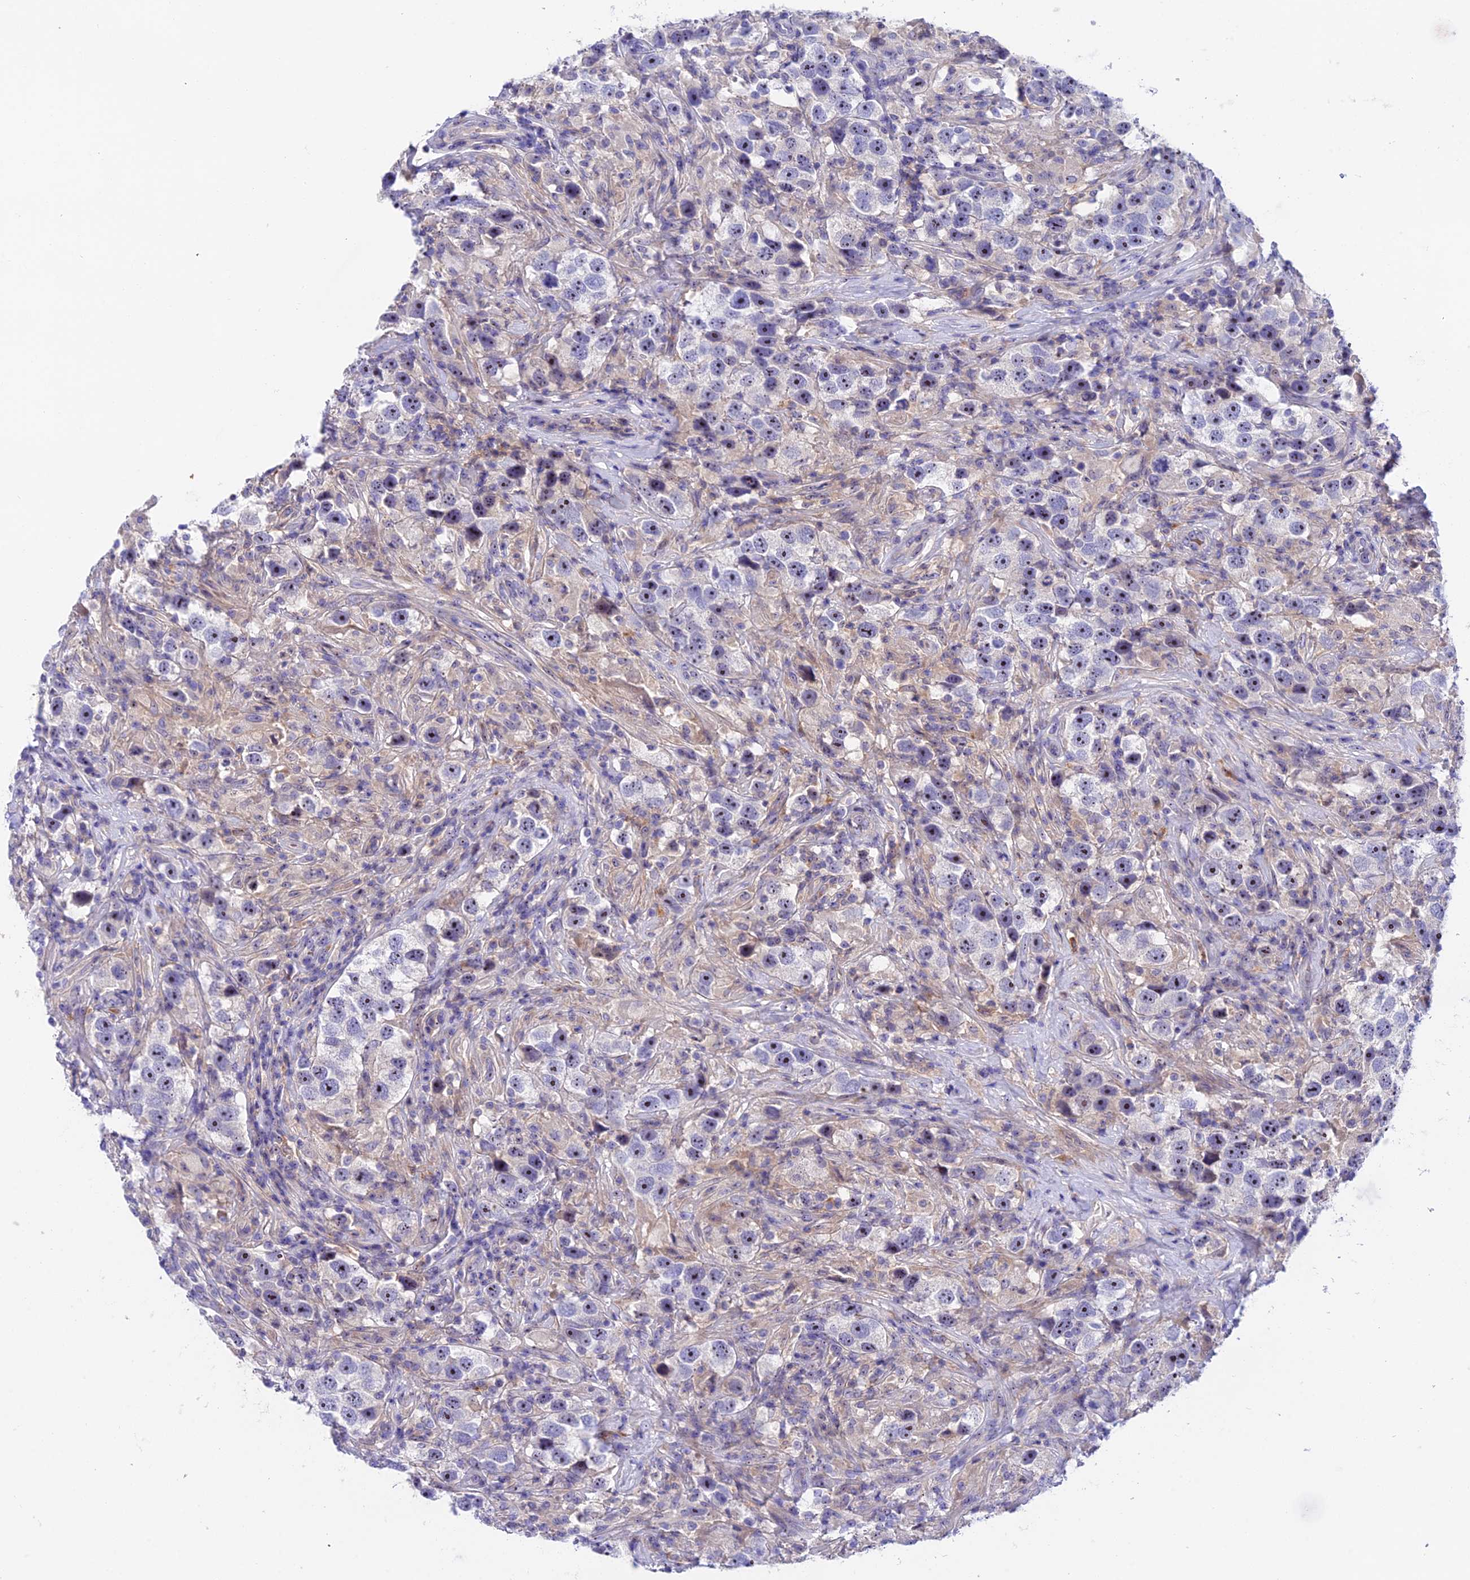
{"staining": {"intensity": "weak", "quantity": "<25%", "location": "nuclear"}, "tissue": "testis cancer", "cell_type": "Tumor cells", "image_type": "cancer", "snomed": [{"axis": "morphology", "description": "Seminoma, NOS"}, {"axis": "topography", "description": "Testis"}], "caption": "Protein analysis of testis cancer reveals no significant positivity in tumor cells.", "gene": "DUSP29", "patient": {"sex": "male", "age": 49}}